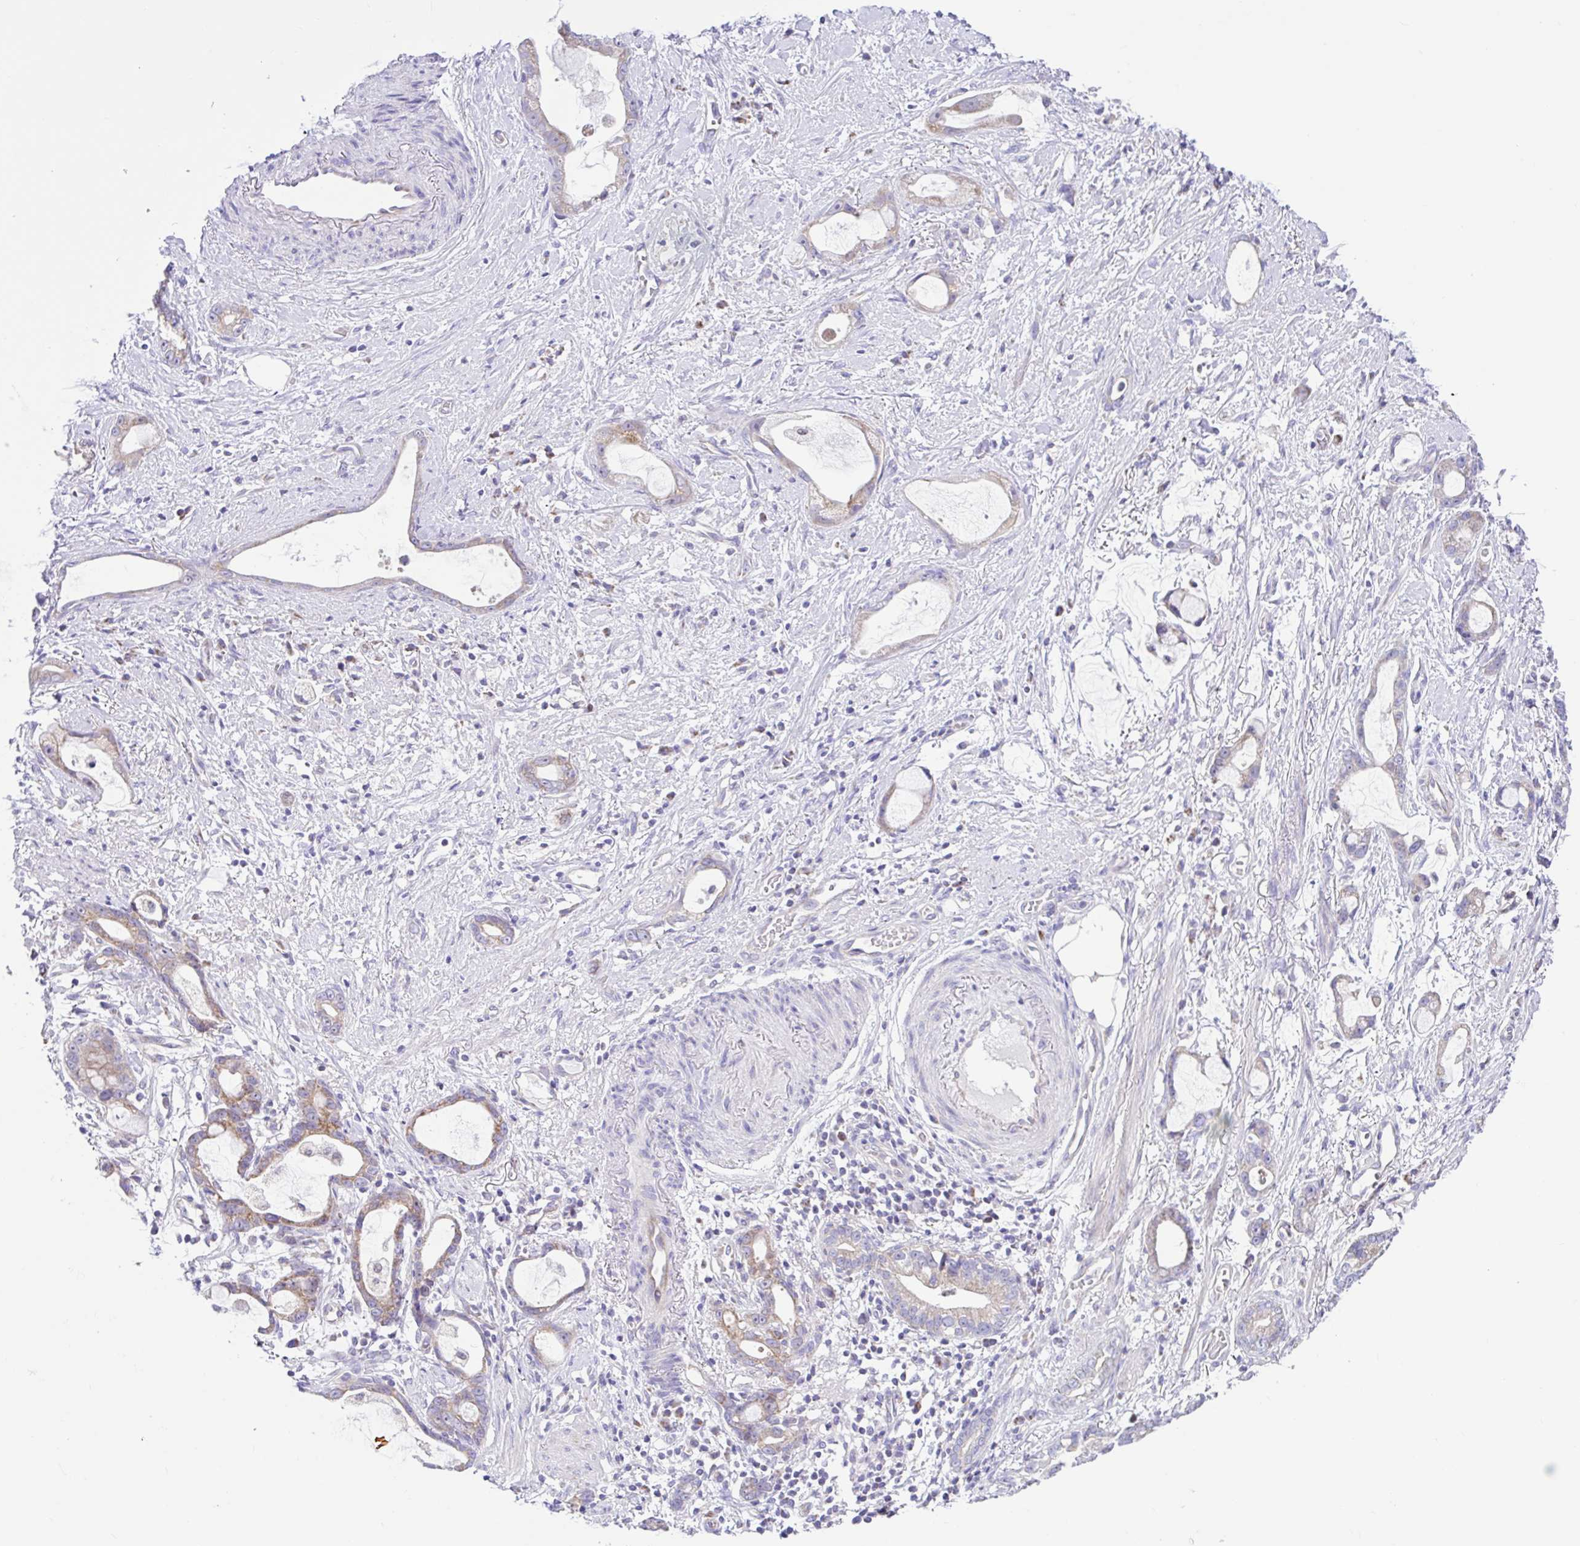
{"staining": {"intensity": "moderate", "quantity": ">75%", "location": "cytoplasmic/membranous"}, "tissue": "stomach cancer", "cell_type": "Tumor cells", "image_type": "cancer", "snomed": [{"axis": "morphology", "description": "Adenocarcinoma, NOS"}, {"axis": "topography", "description": "Stomach"}], "caption": "A brown stain highlights moderate cytoplasmic/membranous positivity of a protein in adenocarcinoma (stomach) tumor cells.", "gene": "NDUFS2", "patient": {"sex": "male", "age": 55}}